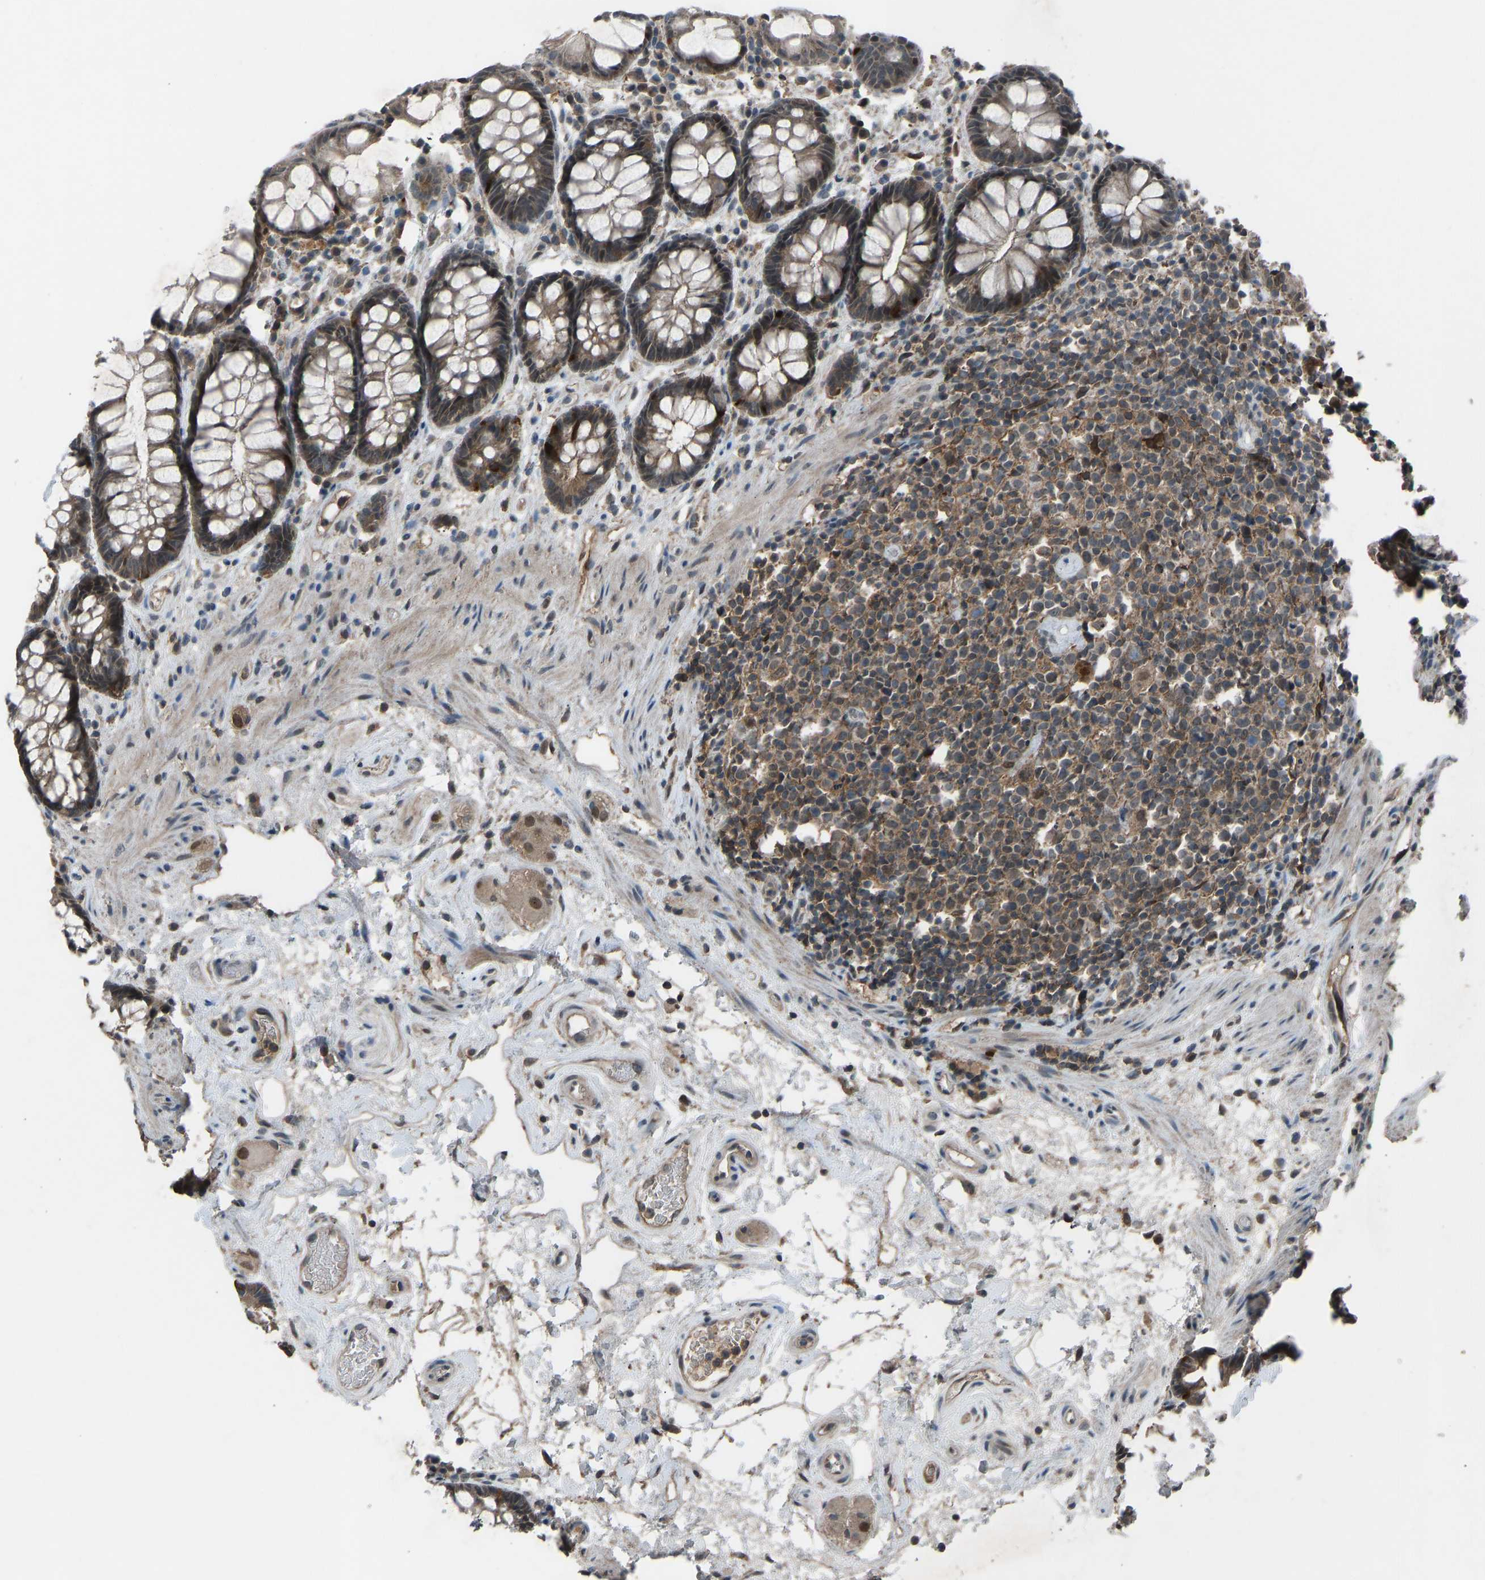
{"staining": {"intensity": "moderate", "quantity": ">75%", "location": "cytoplasmic/membranous"}, "tissue": "rectum", "cell_type": "Glandular cells", "image_type": "normal", "snomed": [{"axis": "morphology", "description": "Normal tissue, NOS"}, {"axis": "topography", "description": "Rectum"}], "caption": "Brown immunohistochemical staining in benign rectum reveals moderate cytoplasmic/membranous staining in approximately >75% of glandular cells. Immunohistochemistry stains the protein in brown and the nuclei are stained blue.", "gene": "SLC43A1", "patient": {"sex": "male", "age": 64}}